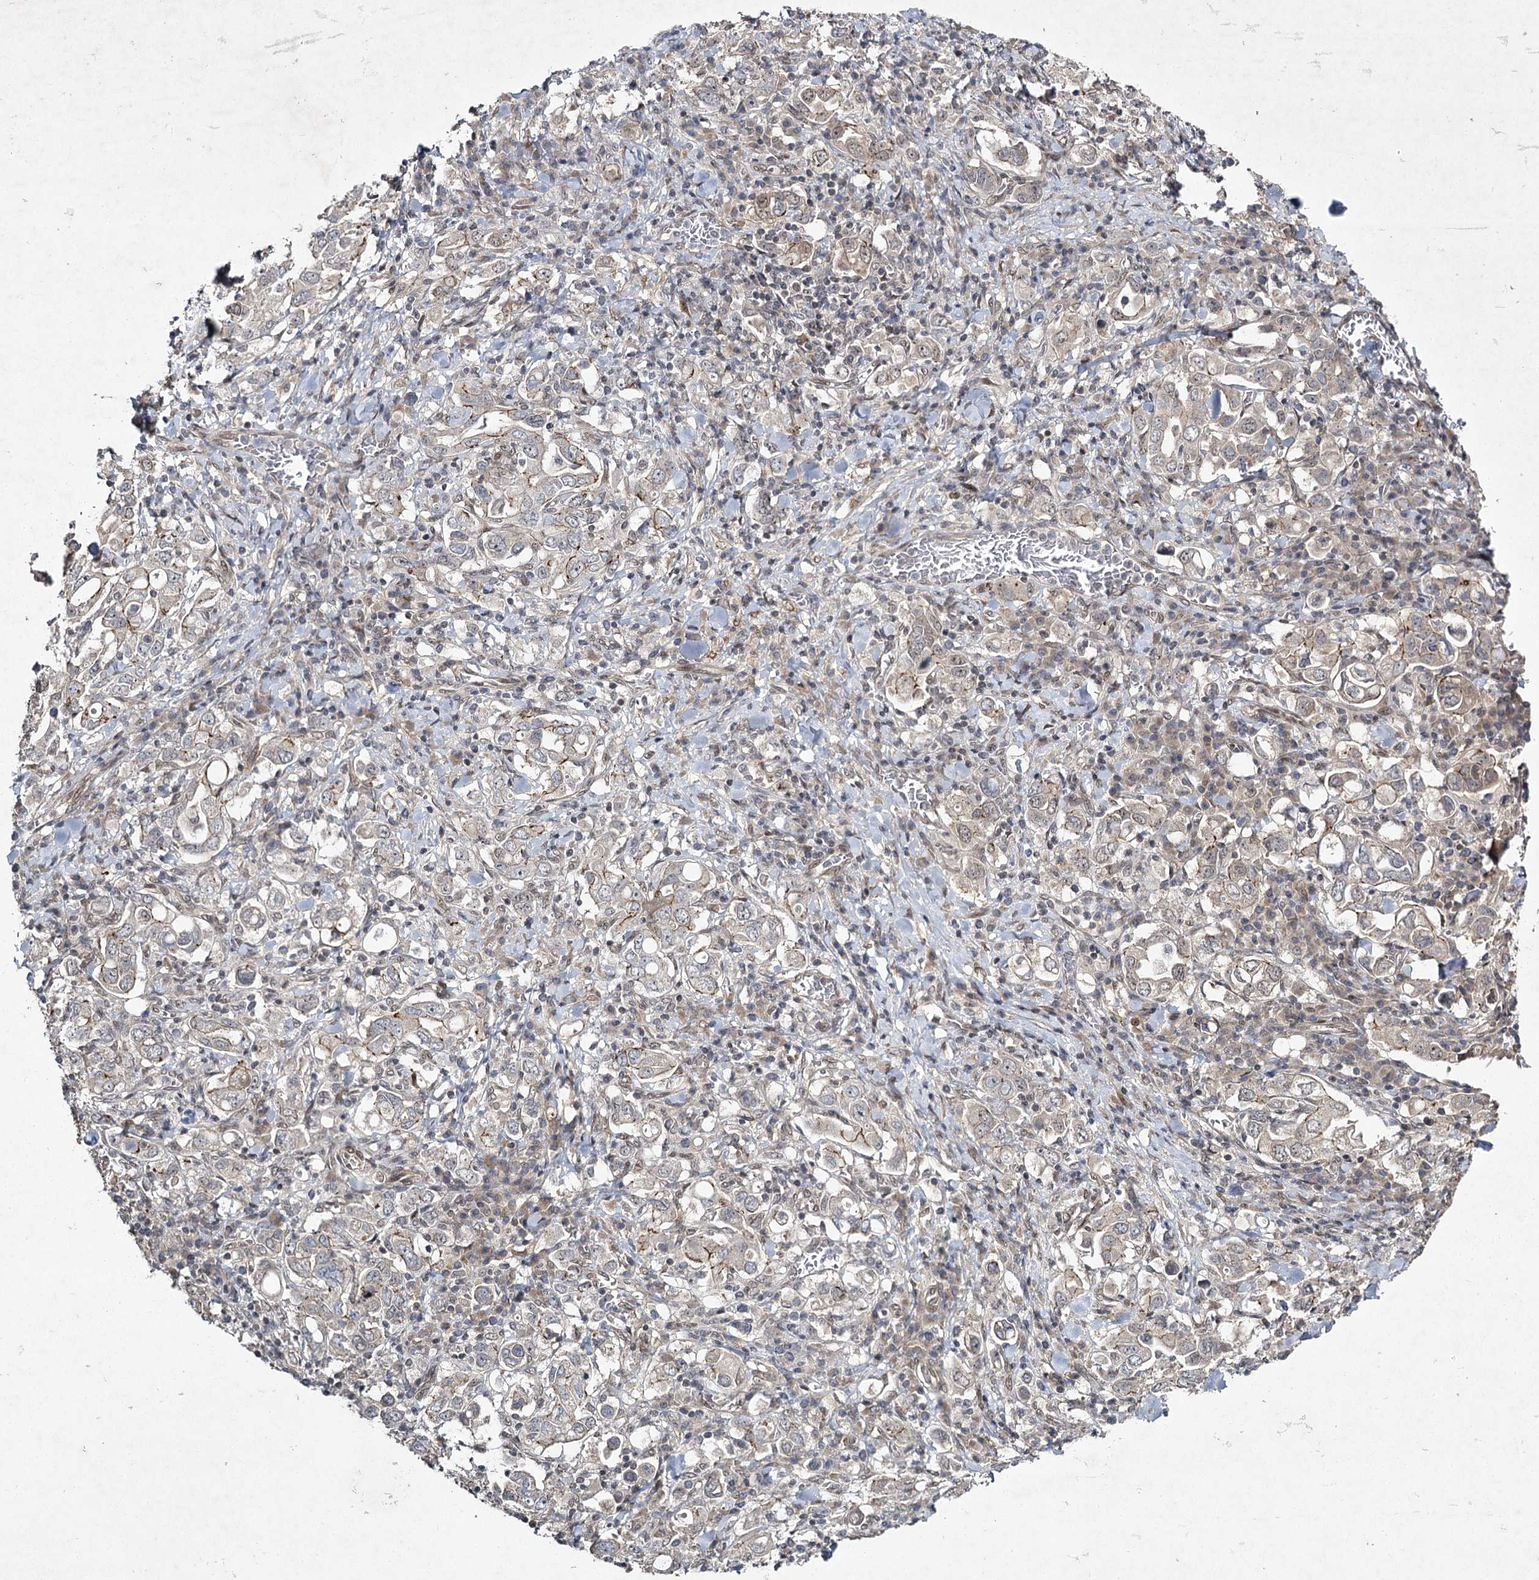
{"staining": {"intensity": "weak", "quantity": "<25%", "location": "cytoplasmic/membranous"}, "tissue": "stomach cancer", "cell_type": "Tumor cells", "image_type": "cancer", "snomed": [{"axis": "morphology", "description": "Adenocarcinoma, NOS"}, {"axis": "topography", "description": "Stomach, upper"}], "caption": "Immunohistochemical staining of stomach cancer reveals no significant staining in tumor cells. (Immunohistochemistry (ihc), brightfield microscopy, high magnification).", "gene": "DCUN1D4", "patient": {"sex": "male", "age": 62}}